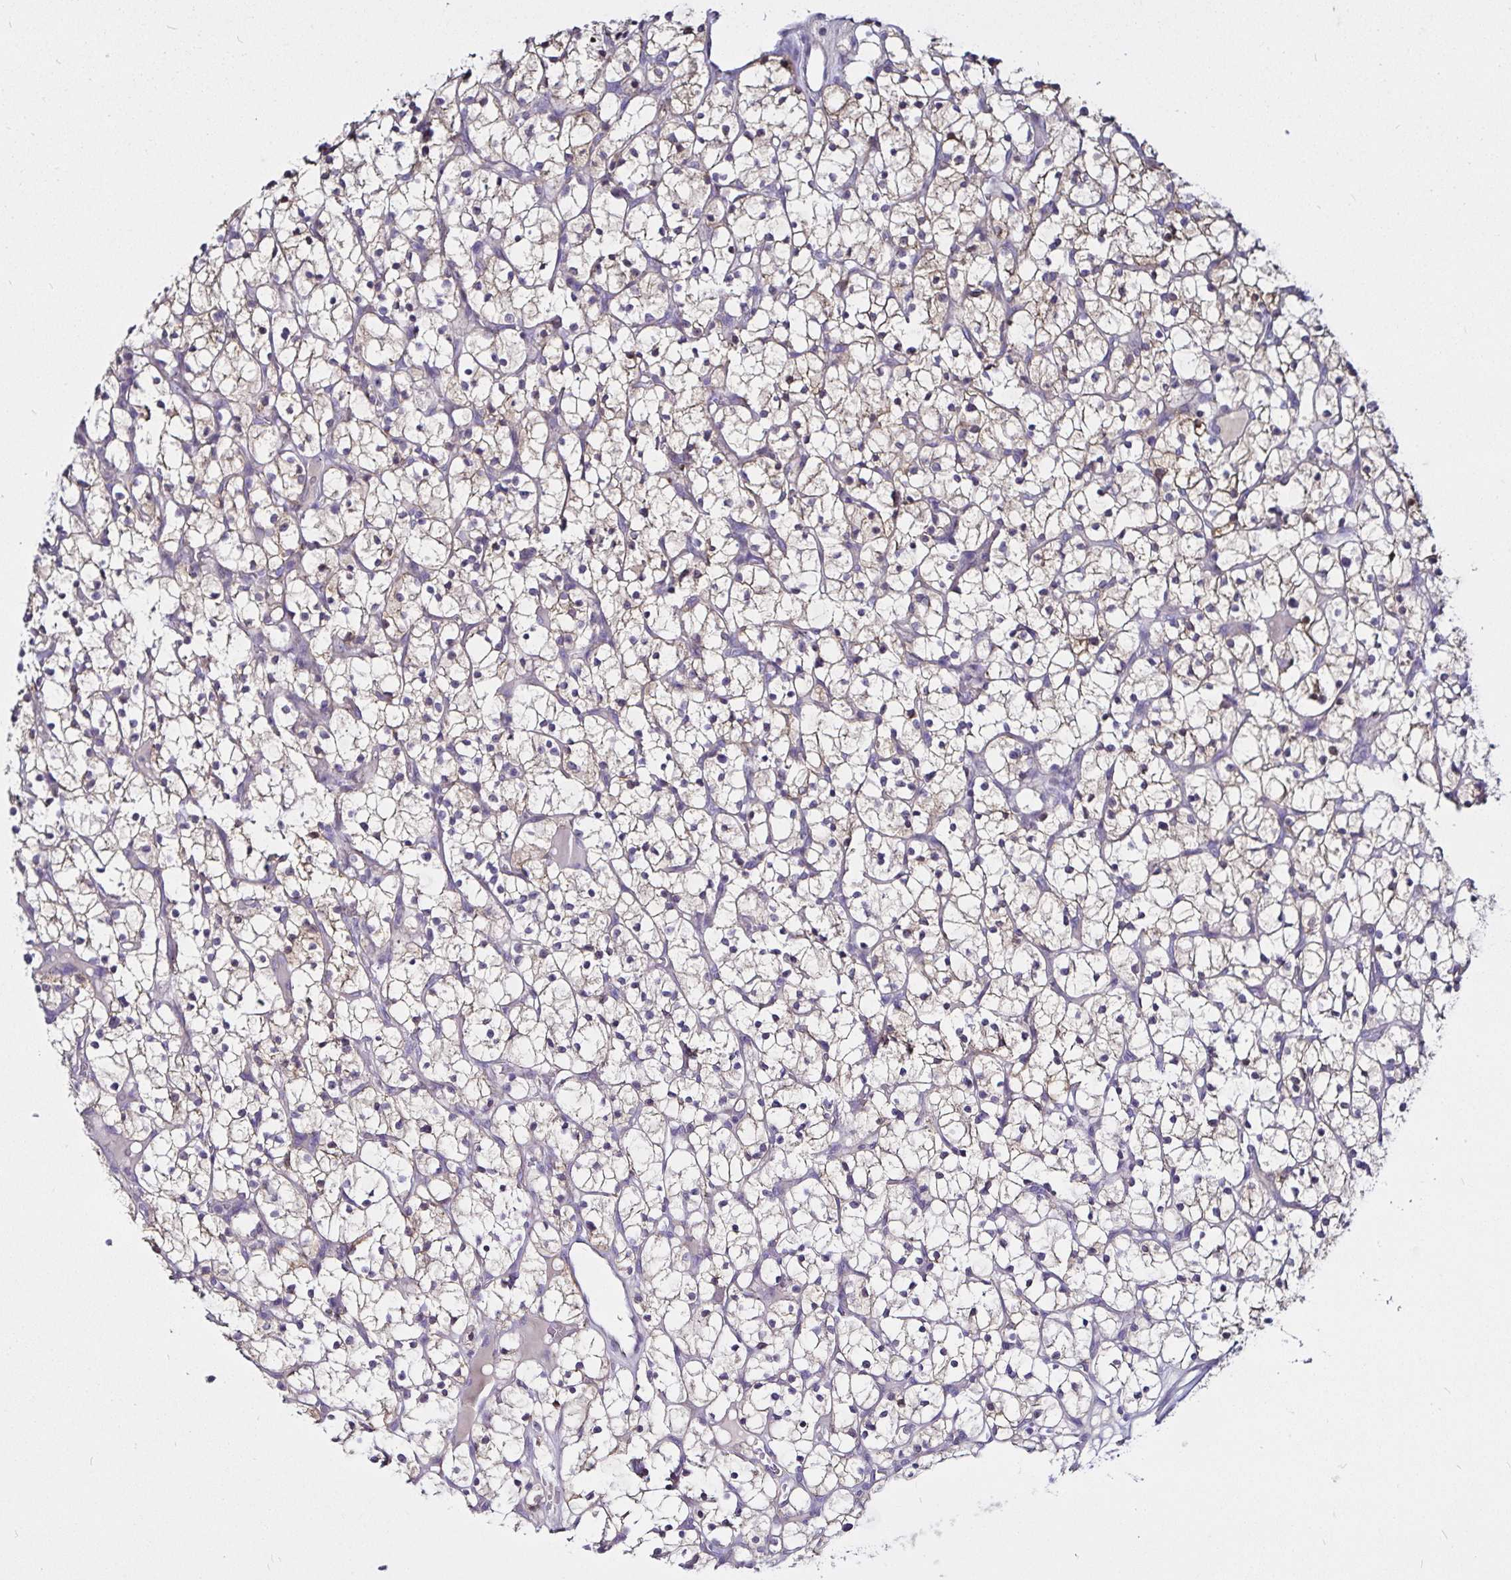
{"staining": {"intensity": "weak", "quantity": "<25%", "location": "cytoplasmic/membranous"}, "tissue": "renal cancer", "cell_type": "Tumor cells", "image_type": "cancer", "snomed": [{"axis": "morphology", "description": "Adenocarcinoma, NOS"}, {"axis": "topography", "description": "Kidney"}], "caption": "High magnification brightfield microscopy of renal cancer (adenocarcinoma) stained with DAB (brown) and counterstained with hematoxylin (blue): tumor cells show no significant positivity. Nuclei are stained in blue.", "gene": "PGAM2", "patient": {"sex": "female", "age": 64}}